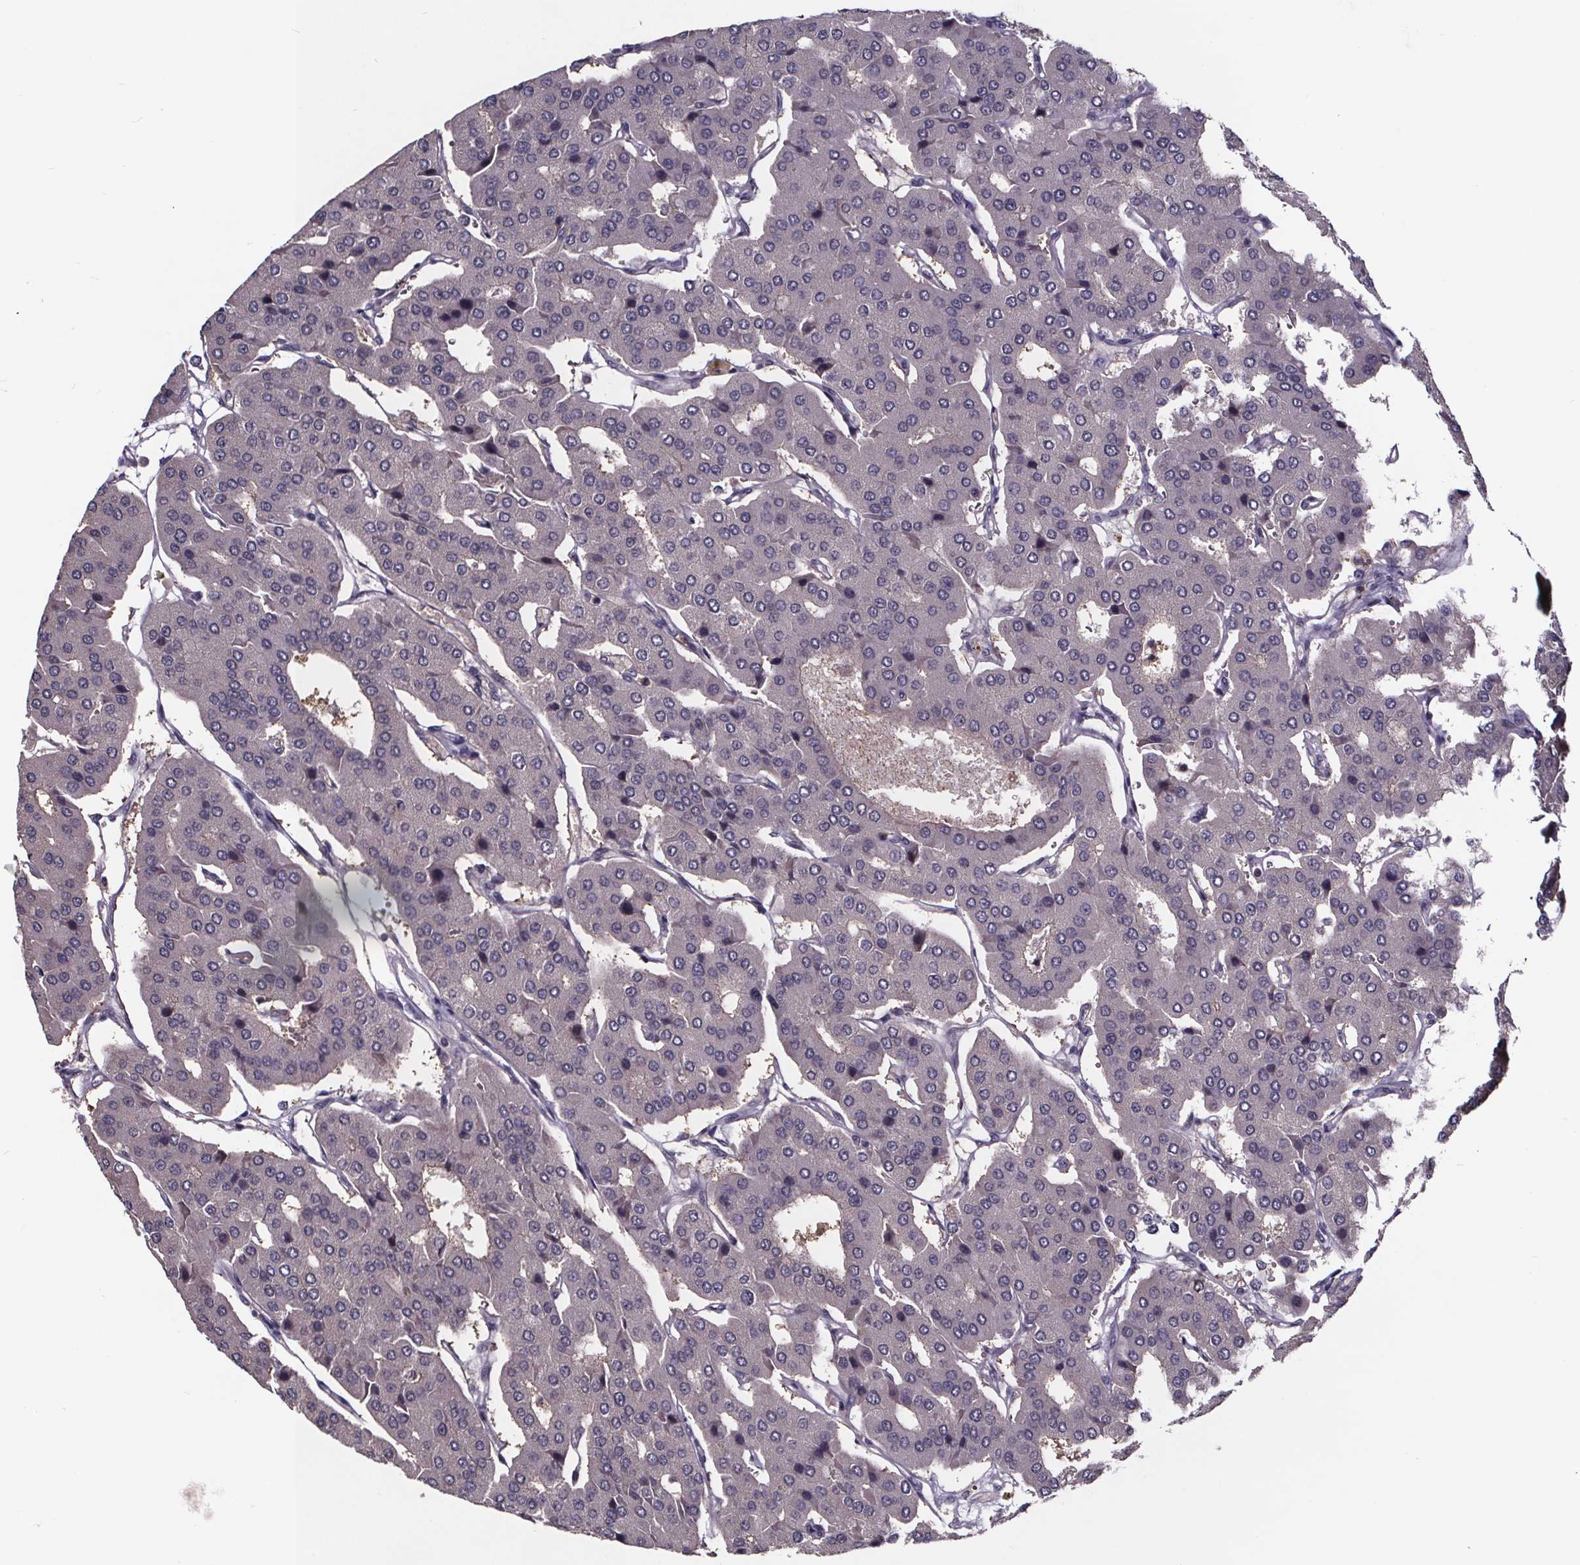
{"staining": {"intensity": "negative", "quantity": "none", "location": "none"}, "tissue": "parathyroid gland", "cell_type": "Glandular cells", "image_type": "normal", "snomed": [{"axis": "morphology", "description": "Normal tissue, NOS"}, {"axis": "morphology", "description": "Adenoma, NOS"}, {"axis": "topography", "description": "Parathyroid gland"}], "caption": "Immunohistochemistry (IHC) photomicrograph of normal human parathyroid gland stained for a protein (brown), which reveals no staining in glandular cells. Brightfield microscopy of immunohistochemistry (IHC) stained with DAB (3,3'-diaminobenzidine) (brown) and hematoxylin (blue), captured at high magnification.", "gene": "SMIM1", "patient": {"sex": "female", "age": 86}}